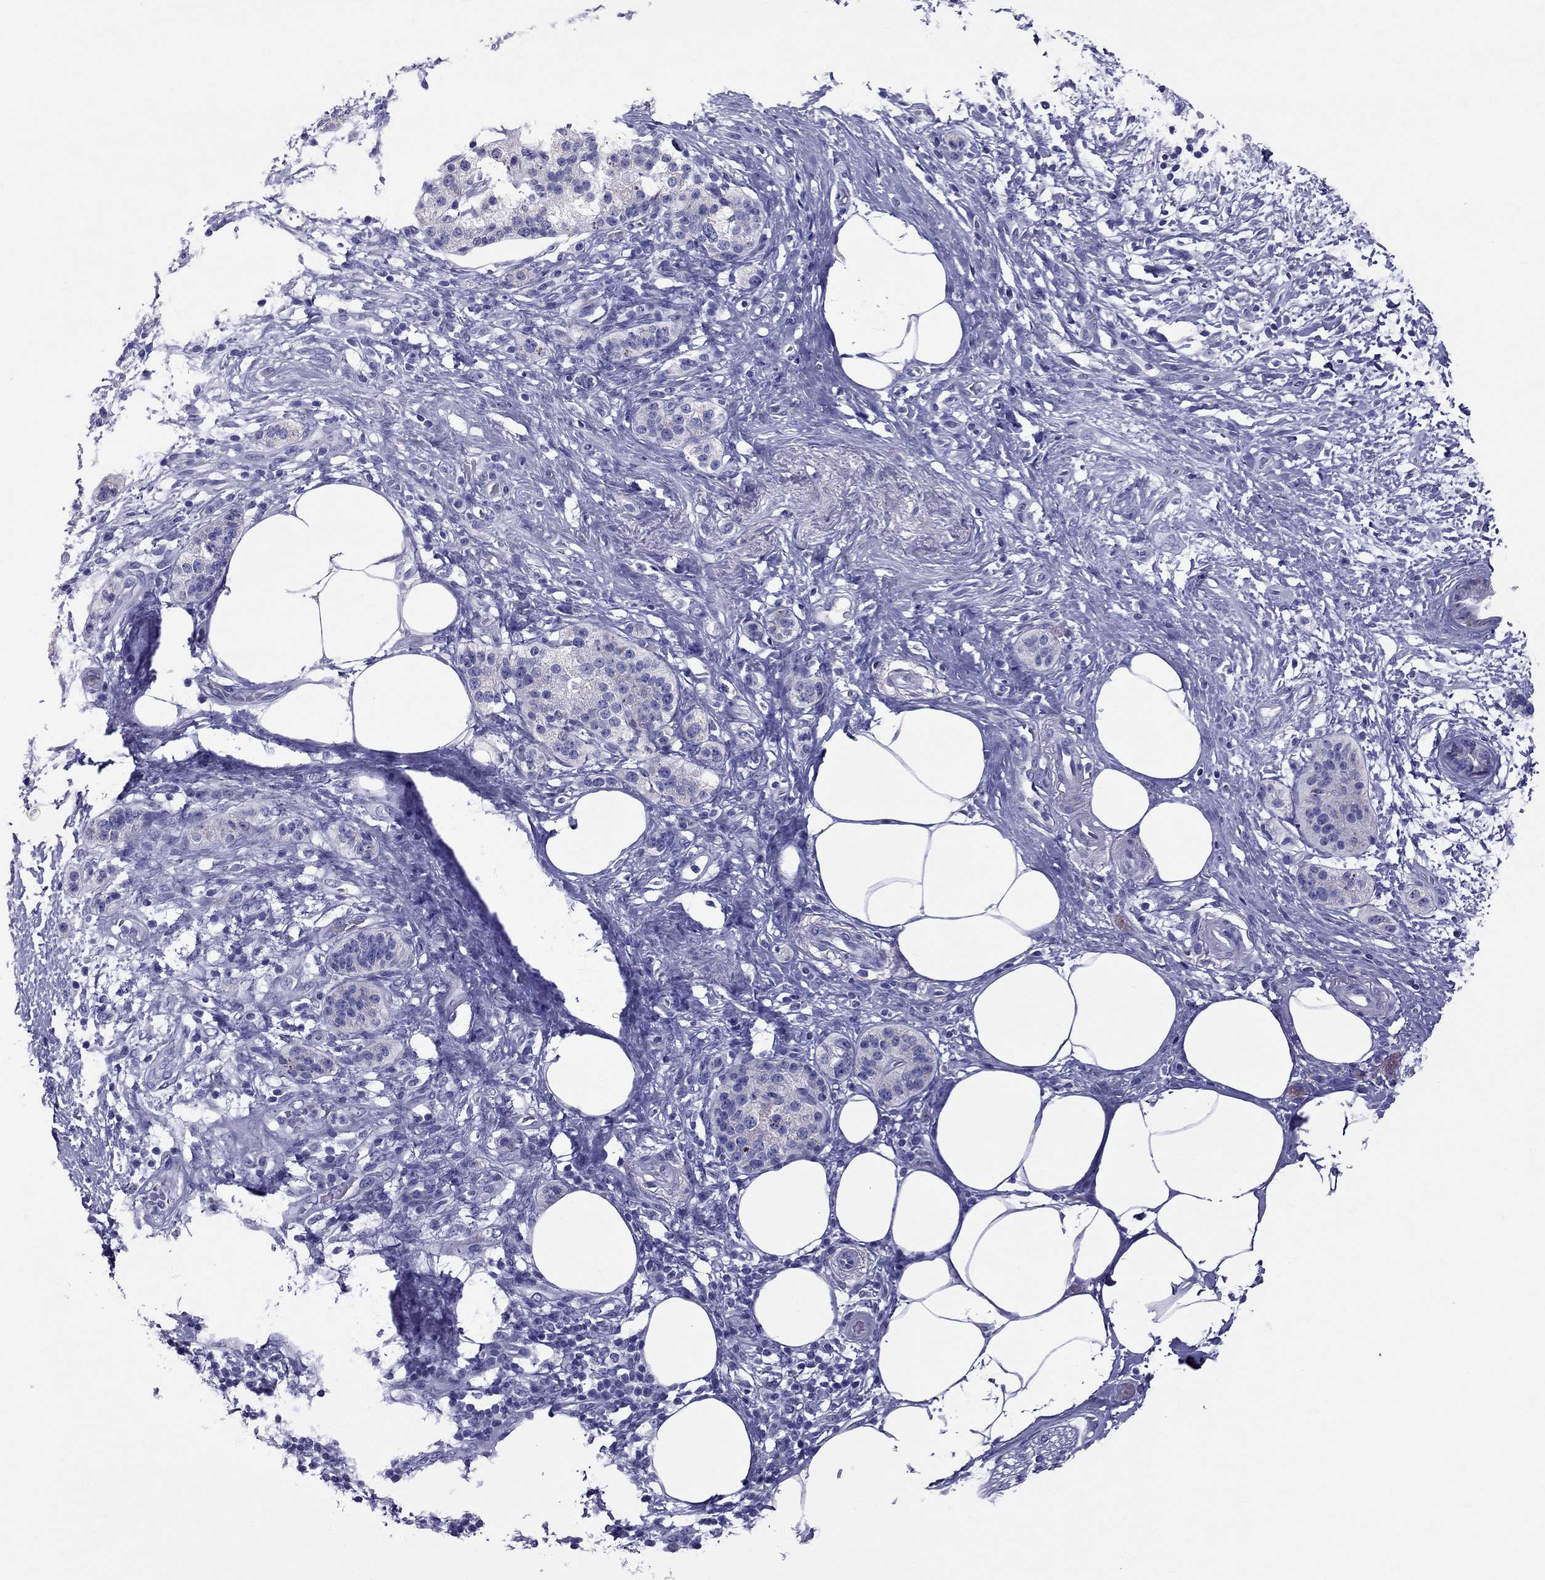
{"staining": {"intensity": "negative", "quantity": "none", "location": "none"}, "tissue": "pancreatic cancer", "cell_type": "Tumor cells", "image_type": "cancer", "snomed": [{"axis": "morphology", "description": "Adenocarcinoma, NOS"}, {"axis": "topography", "description": "Pancreas"}], "caption": "Adenocarcinoma (pancreatic) stained for a protein using IHC shows no positivity tumor cells.", "gene": "TTLL13", "patient": {"sex": "female", "age": 72}}